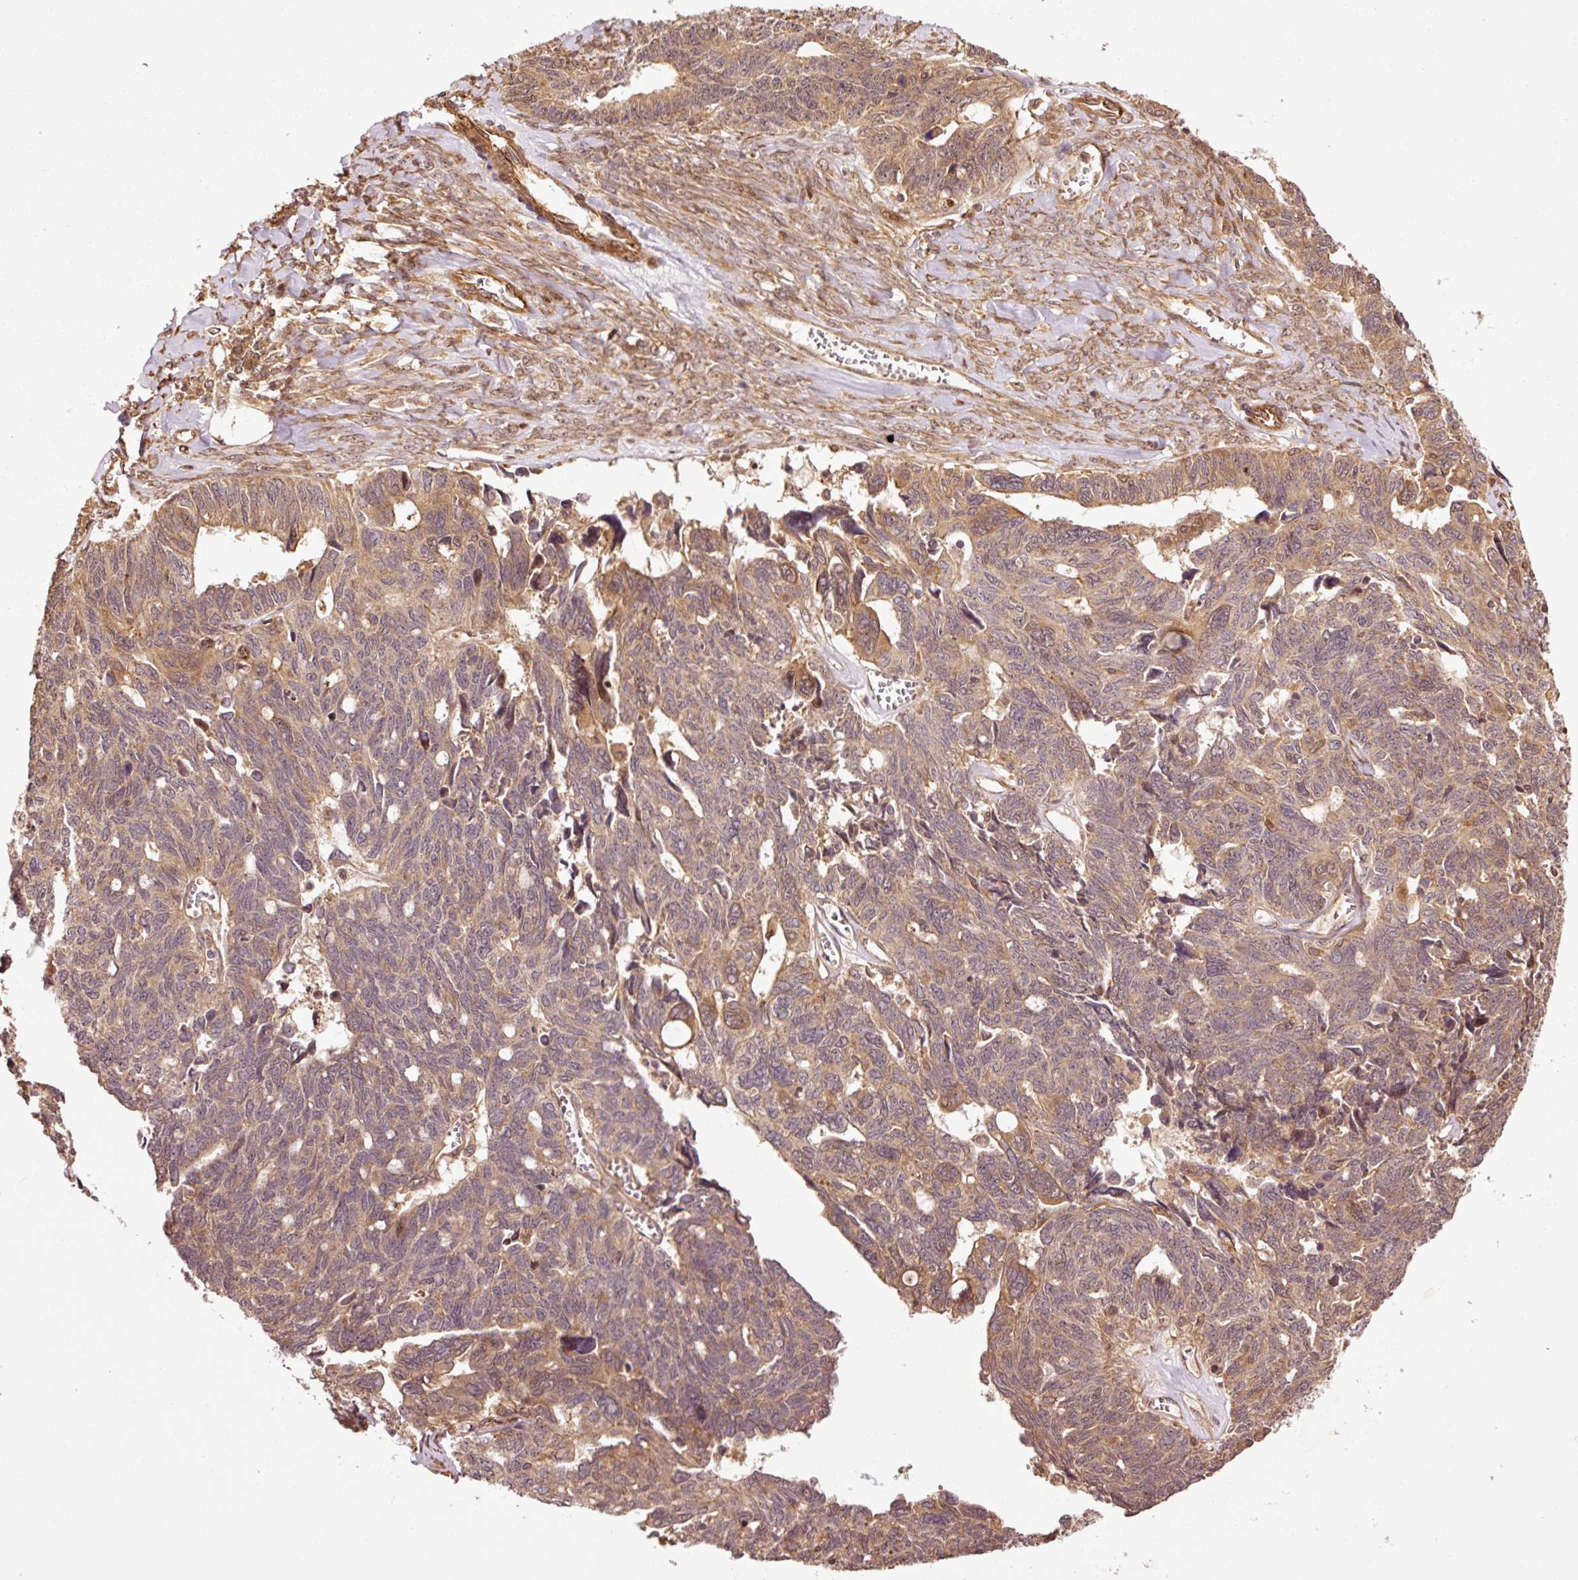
{"staining": {"intensity": "moderate", "quantity": "25%-75%", "location": "cytoplasmic/membranous"}, "tissue": "ovarian cancer", "cell_type": "Tumor cells", "image_type": "cancer", "snomed": [{"axis": "morphology", "description": "Cystadenocarcinoma, serous, NOS"}, {"axis": "topography", "description": "Ovary"}], "caption": "A micrograph of human ovarian cancer (serous cystadenocarcinoma) stained for a protein shows moderate cytoplasmic/membranous brown staining in tumor cells.", "gene": "OXER1", "patient": {"sex": "female", "age": 79}}